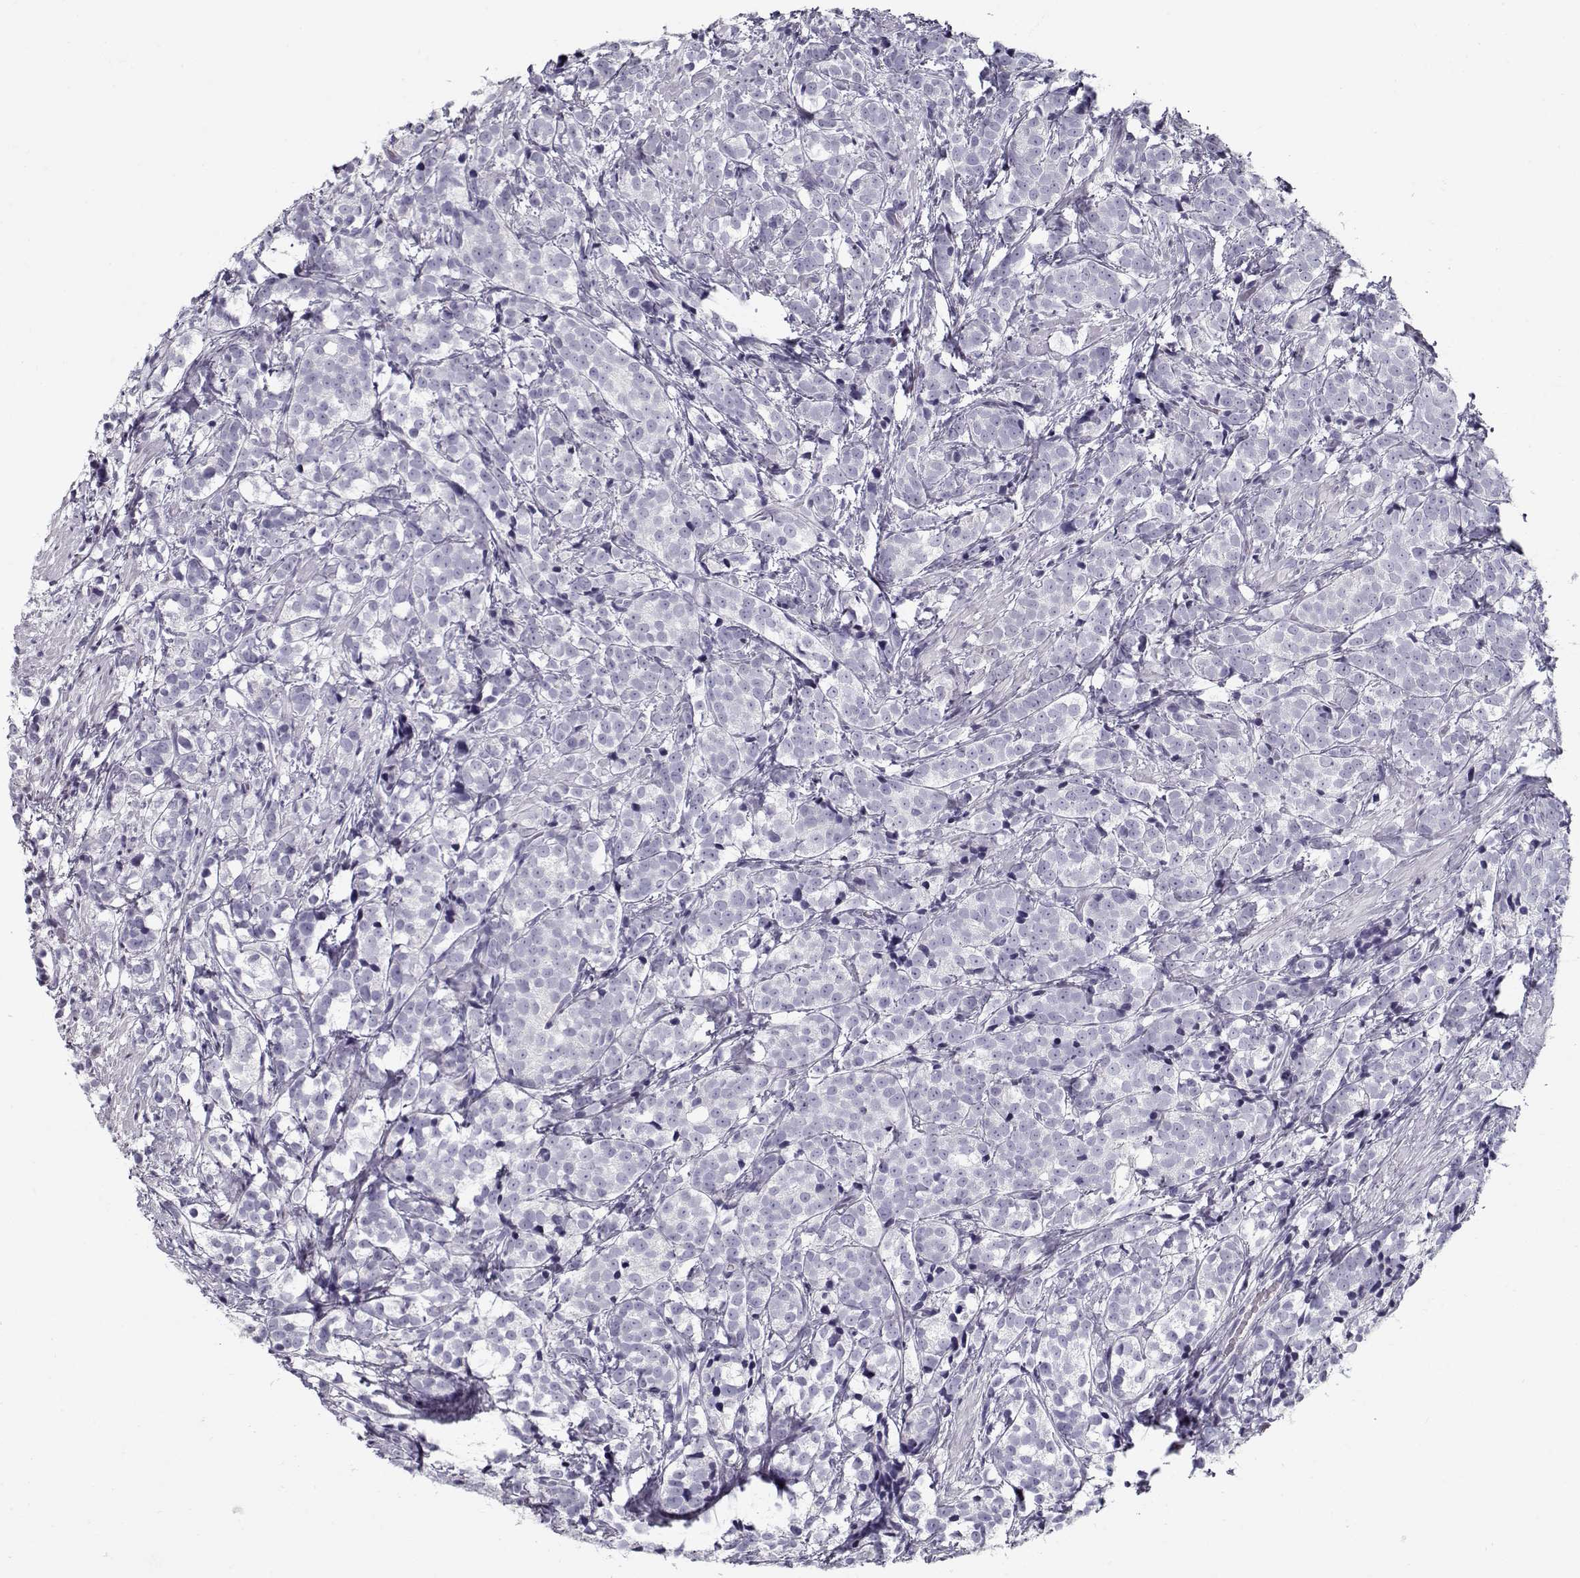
{"staining": {"intensity": "negative", "quantity": "none", "location": "none"}, "tissue": "prostate cancer", "cell_type": "Tumor cells", "image_type": "cancer", "snomed": [{"axis": "morphology", "description": "Adenocarcinoma, High grade"}, {"axis": "topography", "description": "Prostate"}], "caption": "Tumor cells show no significant protein expression in prostate cancer.", "gene": "GAGE2A", "patient": {"sex": "male", "age": 53}}